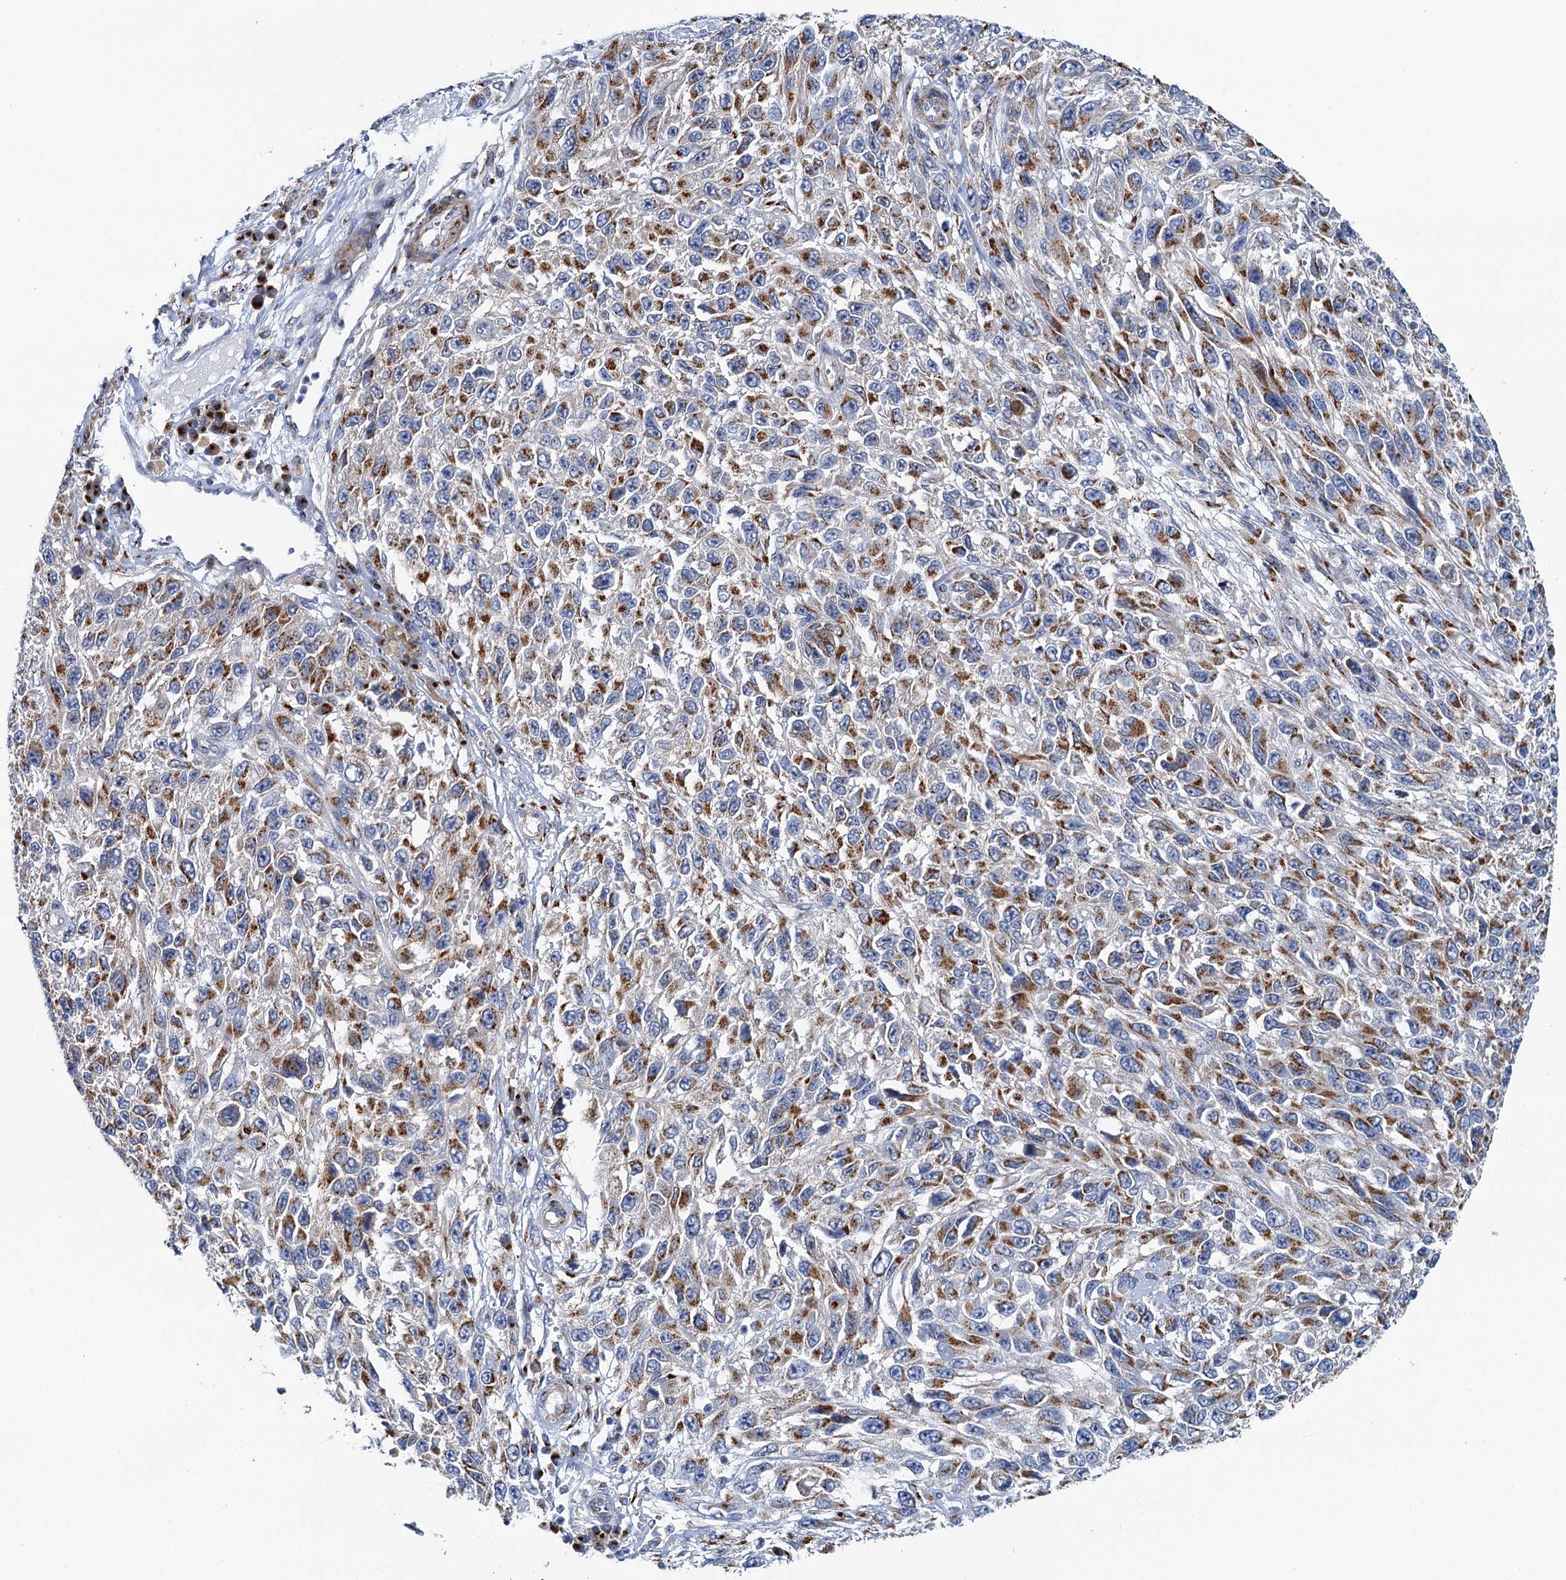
{"staining": {"intensity": "moderate", "quantity": ">75%", "location": "cytoplasmic/membranous"}, "tissue": "melanoma", "cell_type": "Tumor cells", "image_type": "cancer", "snomed": [{"axis": "morphology", "description": "Normal tissue, NOS"}, {"axis": "morphology", "description": "Malignant melanoma, NOS"}, {"axis": "topography", "description": "Skin"}], "caption": "DAB immunohistochemical staining of human malignant melanoma shows moderate cytoplasmic/membranous protein staining in approximately >75% of tumor cells.", "gene": "BET1L", "patient": {"sex": "female", "age": 96}}